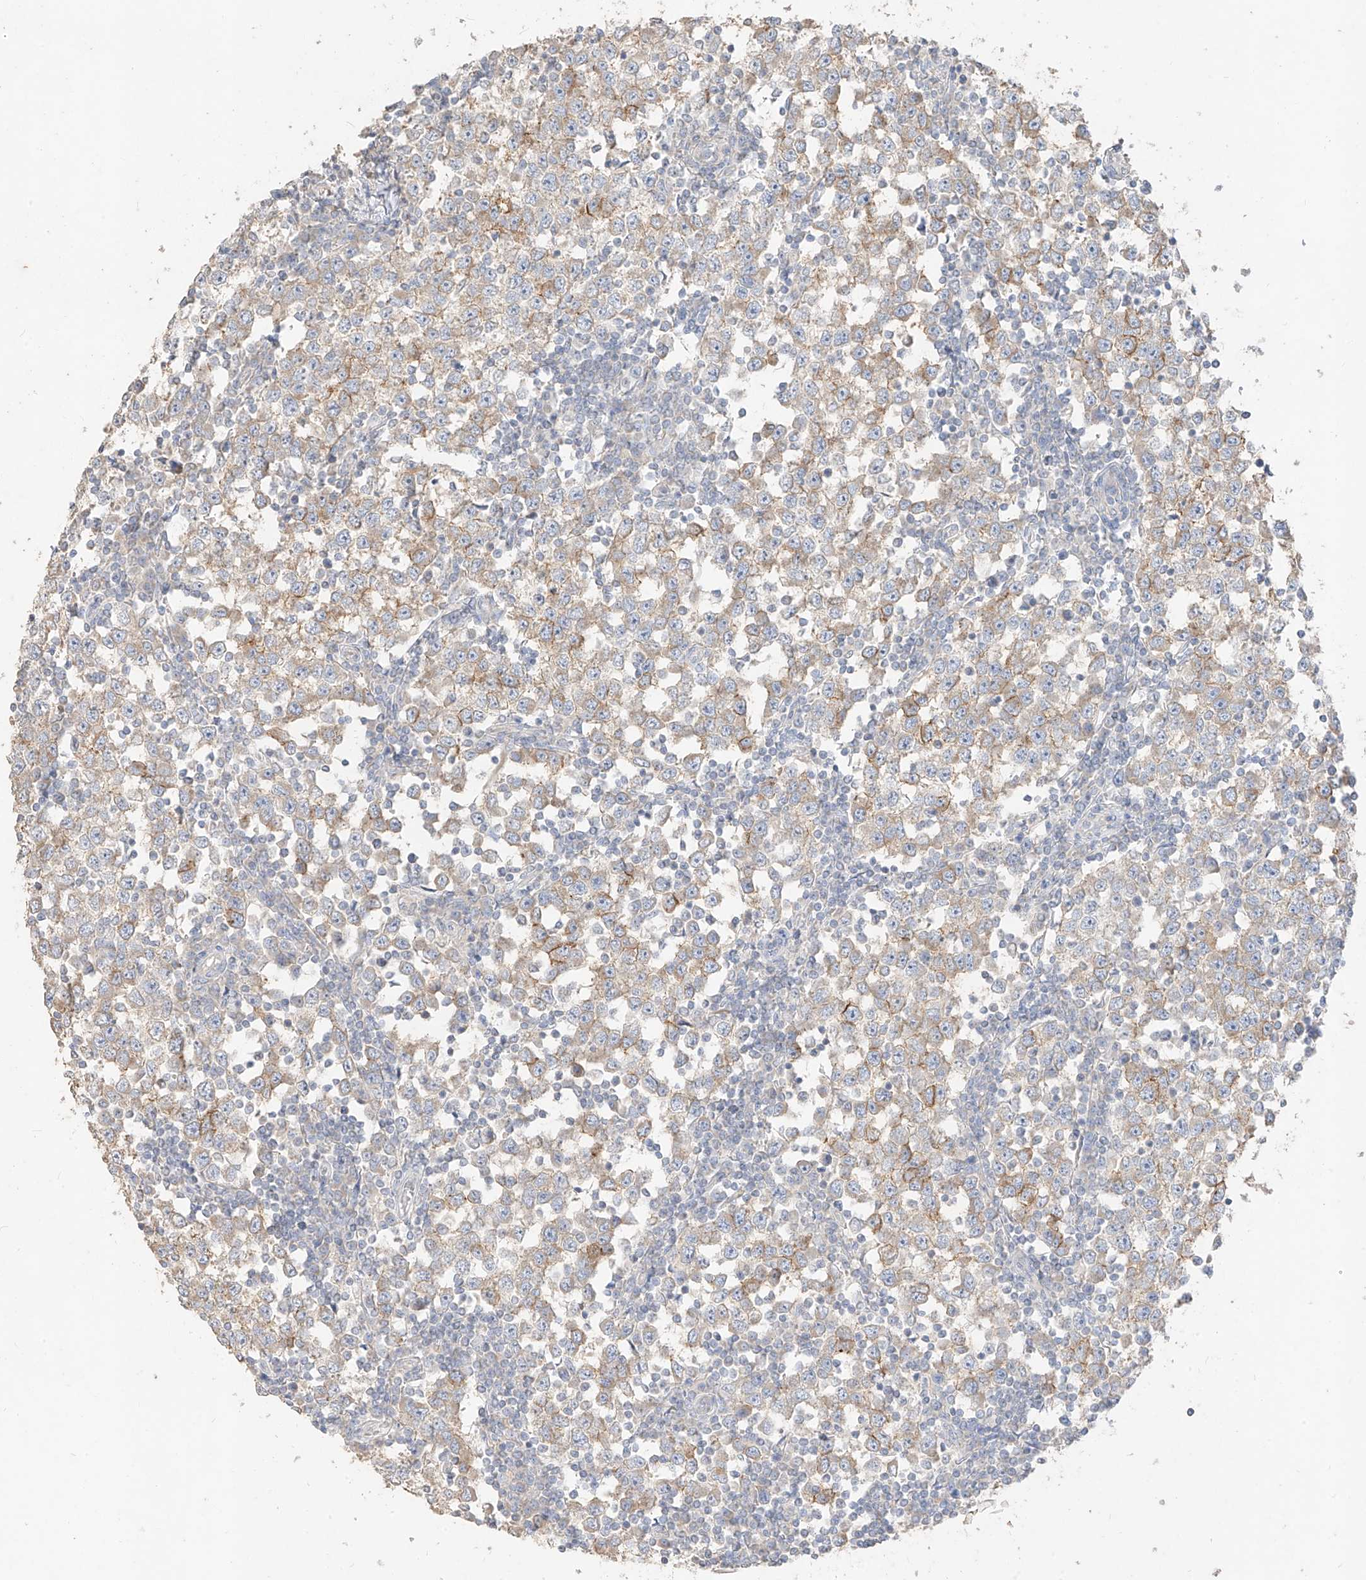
{"staining": {"intensity": "moderate", "quantity": "<25%", "location": "cytoplasmic/membranous"}, "tissue": "testis cancer", "cell_type": "Tumor cells", "image_type": "cancer", "snomed": [{"axis": "morphology", "description": "Seminoma, NOS"}, {"axis": "topography", "description": "Testis"}], "caption": "Seminoma (testis) was stained to show a protein in brown. There is low levels of moderate cytoplasmic/membranous staining in approximately <25% of tumor cells.", "gene": "ZZEF1", "patient": {"sex": "male", "age": 65}}